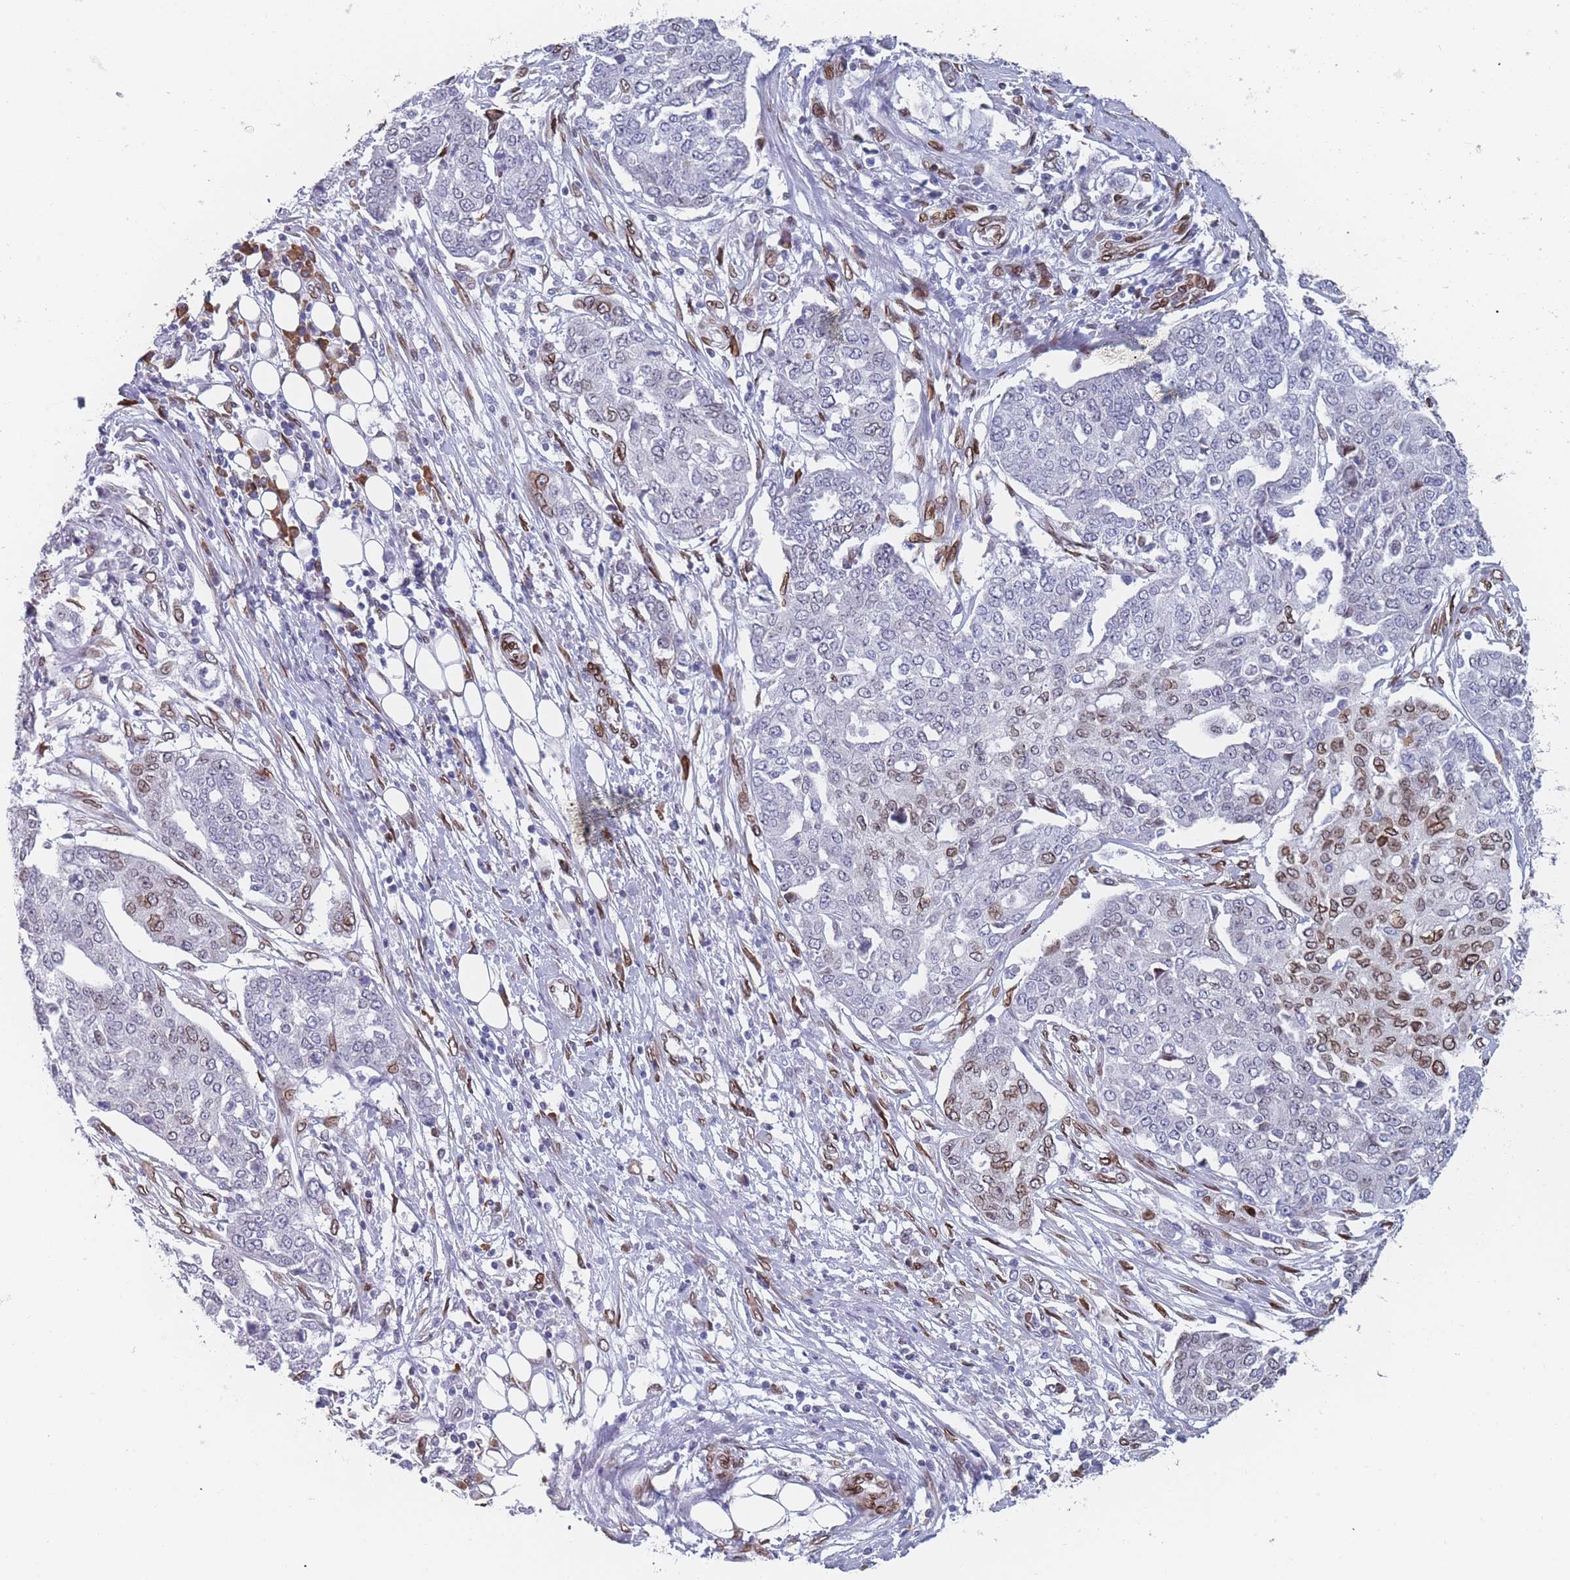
{"staining": {"intensity": "moderate", "quantity": "<25%", "location": "cytoplasmic/membranous,nuclear"}, "tissue": "ovarian cancer", "cell_type": "Tumor cells", "image_type": "cancer", "snomed": [{"axis": "morphology", "description": "Cystadenocarcinoma, serous, NOS"}, {"axis": "topography", "description": "Soft tissue"}, {"axis": "topography", "description": "Ovary"}], "caption": "The histopathology image reveals immunohistochemical staining of ovarian cancer (serous cystadenocarcinoma). There is moderate cytoplasmic/membranous and nuclear expression is present in approximately <25% of tumor cells.", "gene": "ZBTB1", "patient": {"sex": "female", "age": 57}}